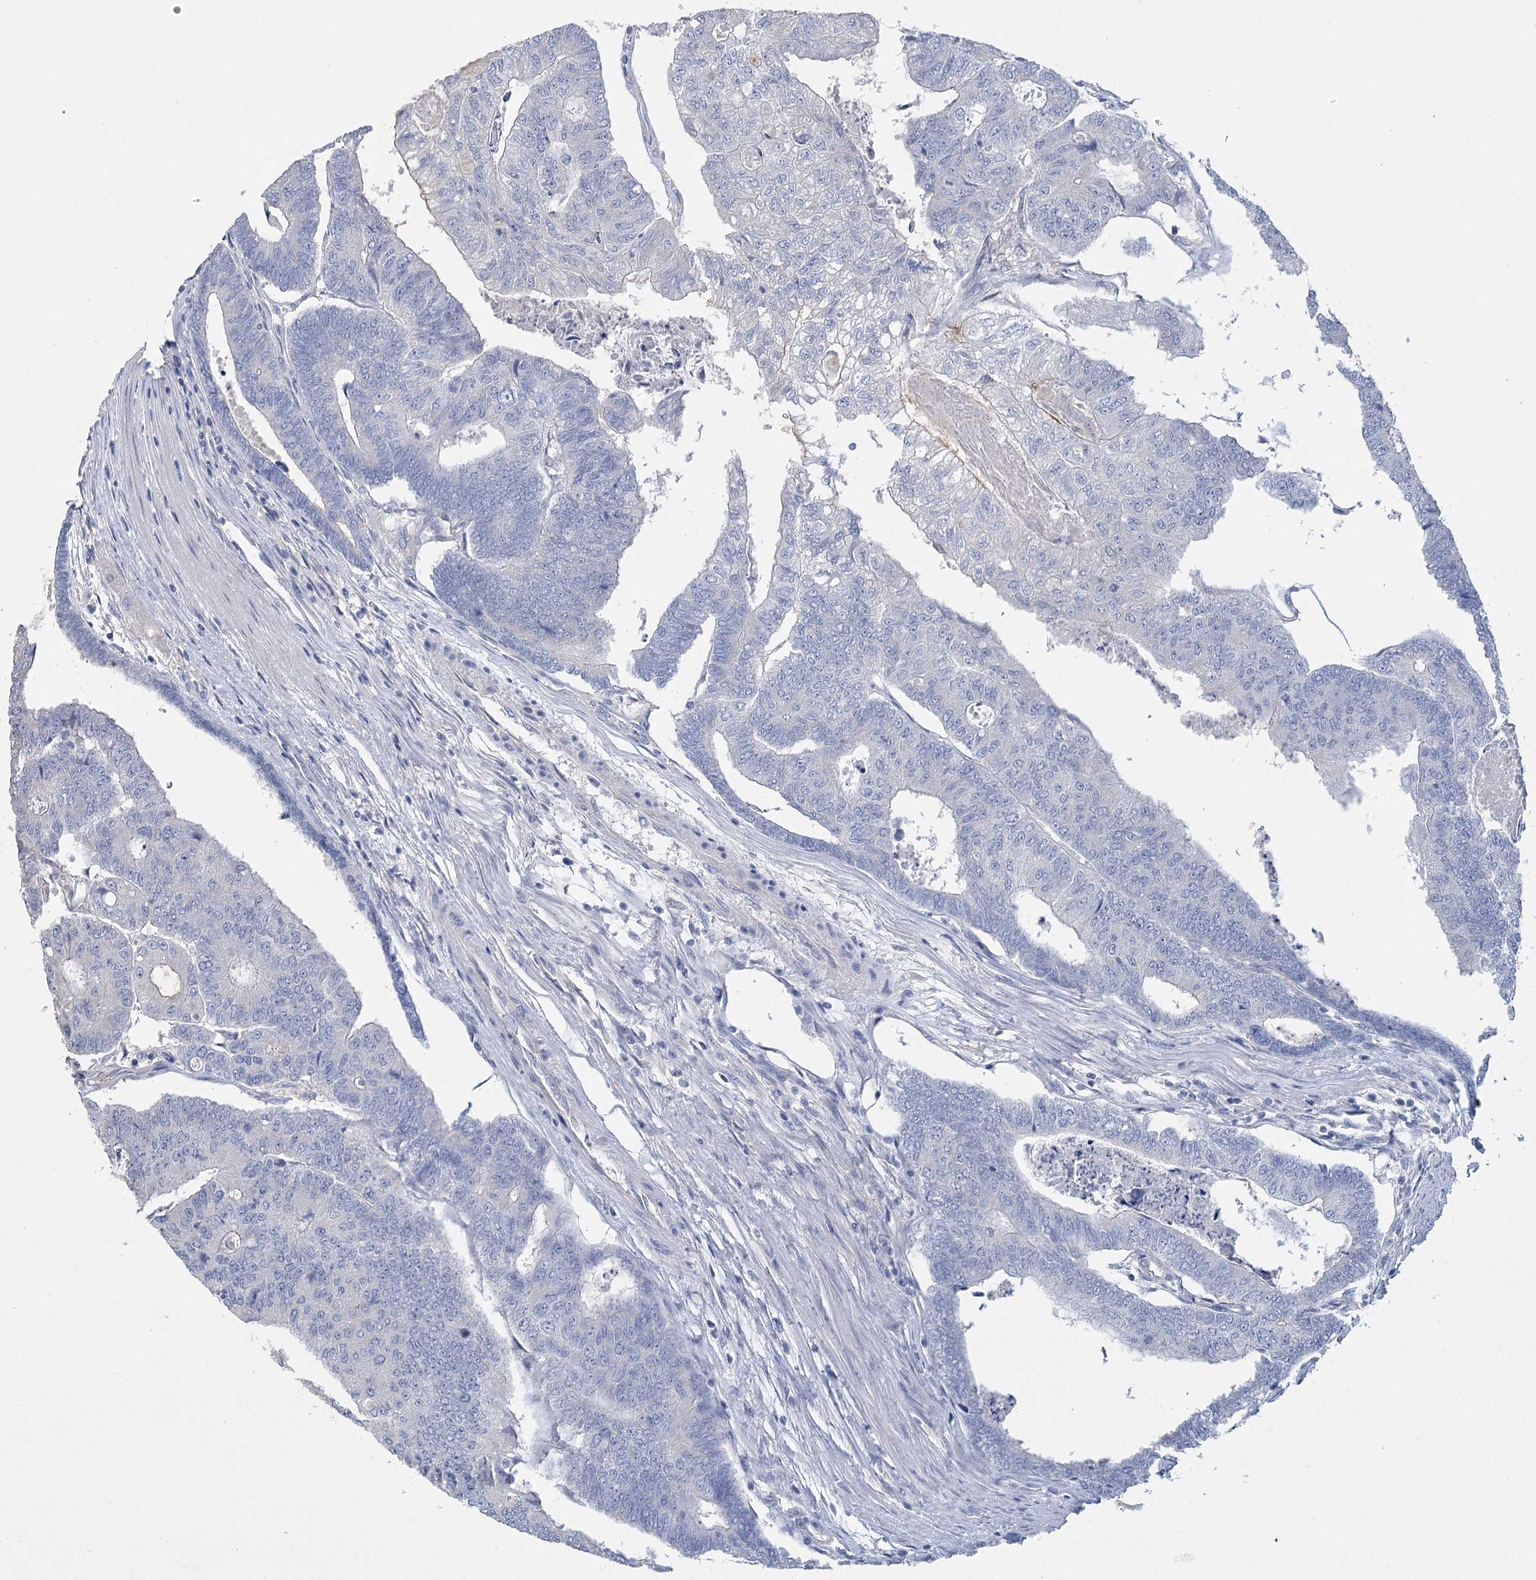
{"staining": {"intensity": "negative", "quantity": "none", "location": "none"}, "tissue": "colorectal cancer", "cell_type": "Tumor cells", "image_type": "cancer", "snomed": [{"axis": "morphology", "description": "Adenocarcinoma, NOS"}, {"axis": "topography", "description": "Colon"}], "caption": "Human colorectal cancer (adenocarcinoma) stained for a protein using IHC displays no positivity in tumor cells.", "gene": "SLC9A3", "patient": {"sex": "female", "age": 67}}